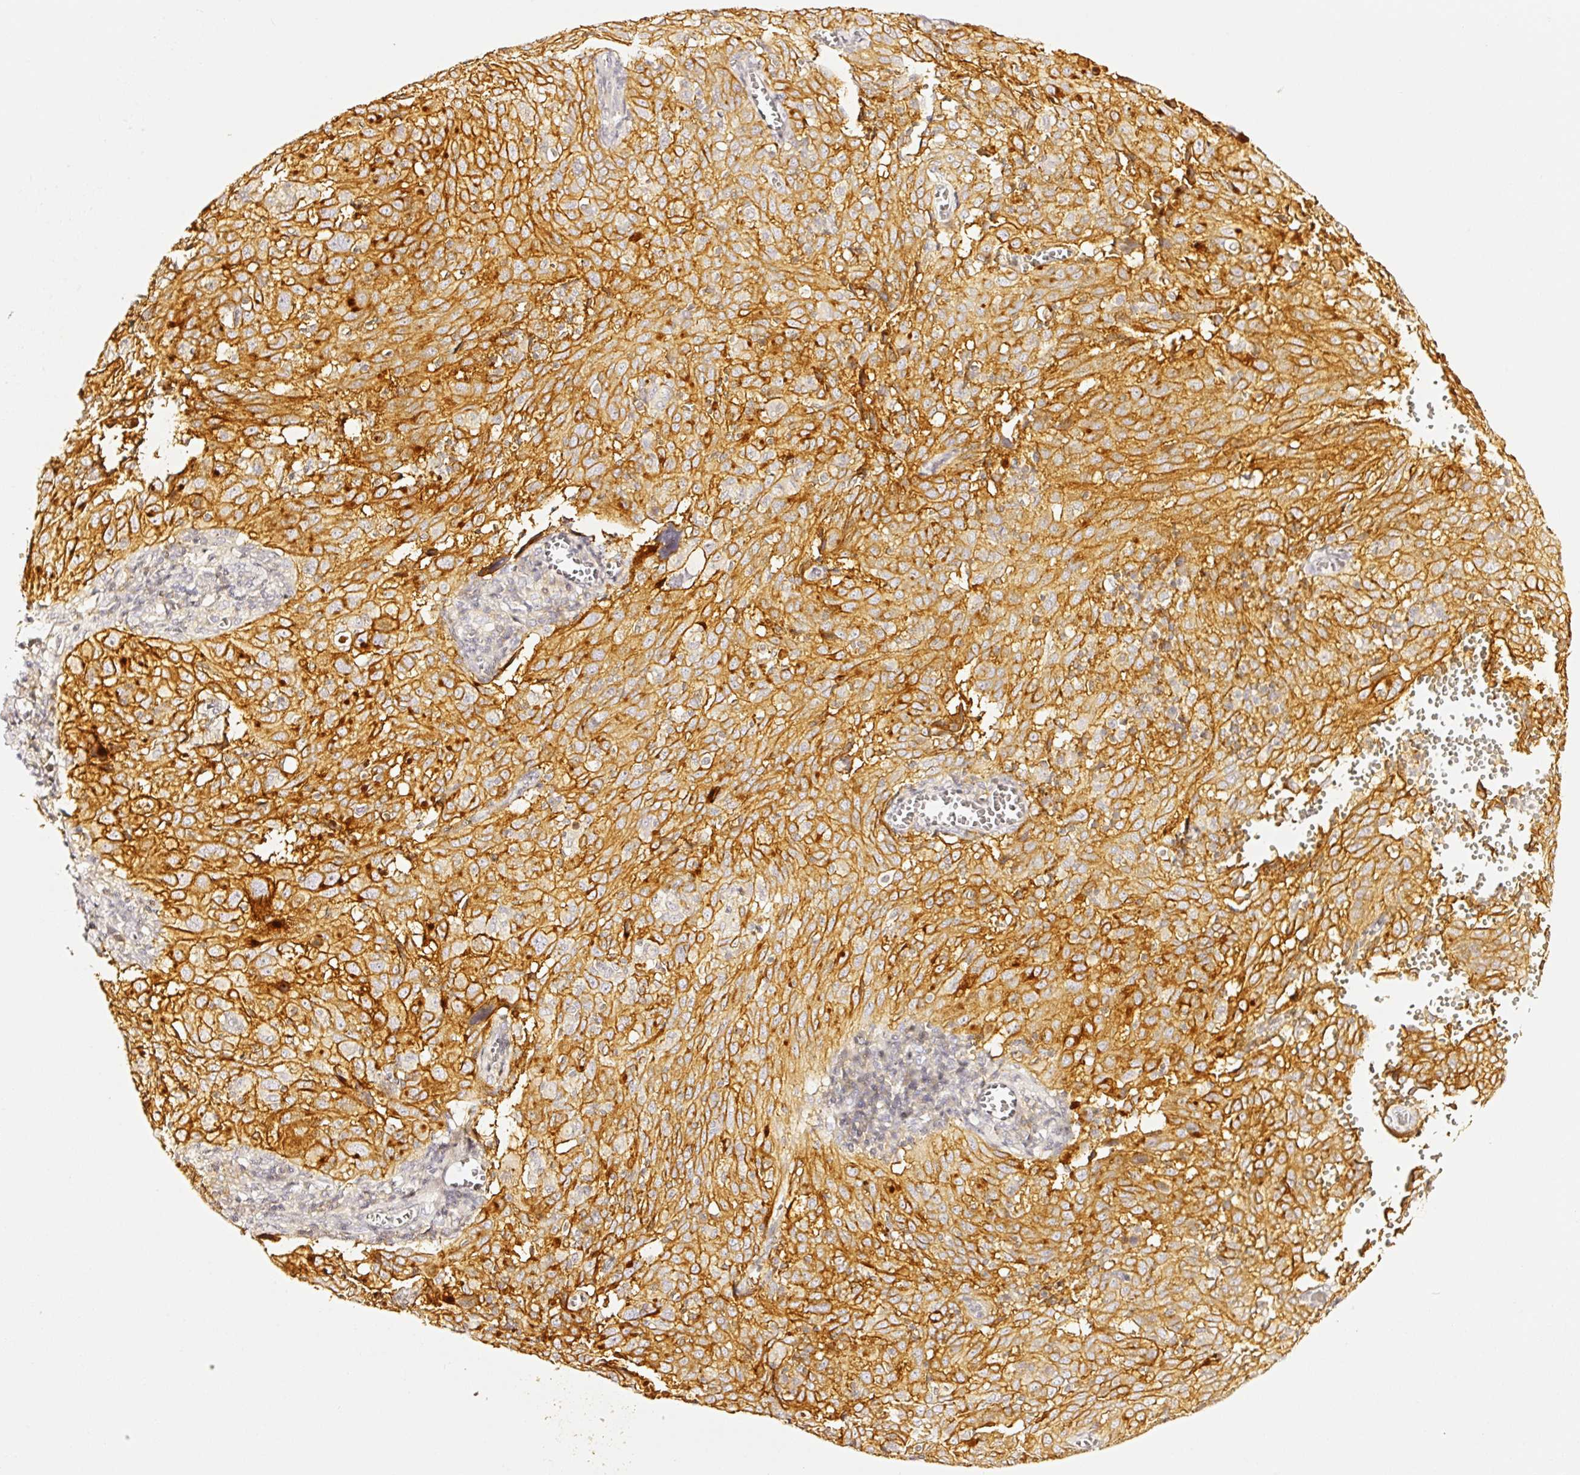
{"staining": {"intensity": "strong", "quantity": ">75%", "location": "cytoplasmic/membranous"}, "tissue": "cervical cancer", "cell_type": "Tumor cells", "image_type": "cancer", "snomed": [{"axis": "morphology", "description": "Squamous cell carcinoma, NOS"}, {"axis": "topography", "description": "Cervix"}], "caption": "High-power microscopy captured an immunohistochemistry (IHC) histopathology image of cervical cancer, revealing strong cytoplasmic/membranous positivity in about >75% of tumor cells. Nuclei are stained in blue.", "gene": "CD47", "patient": {"sex": "female", "age": 31}}